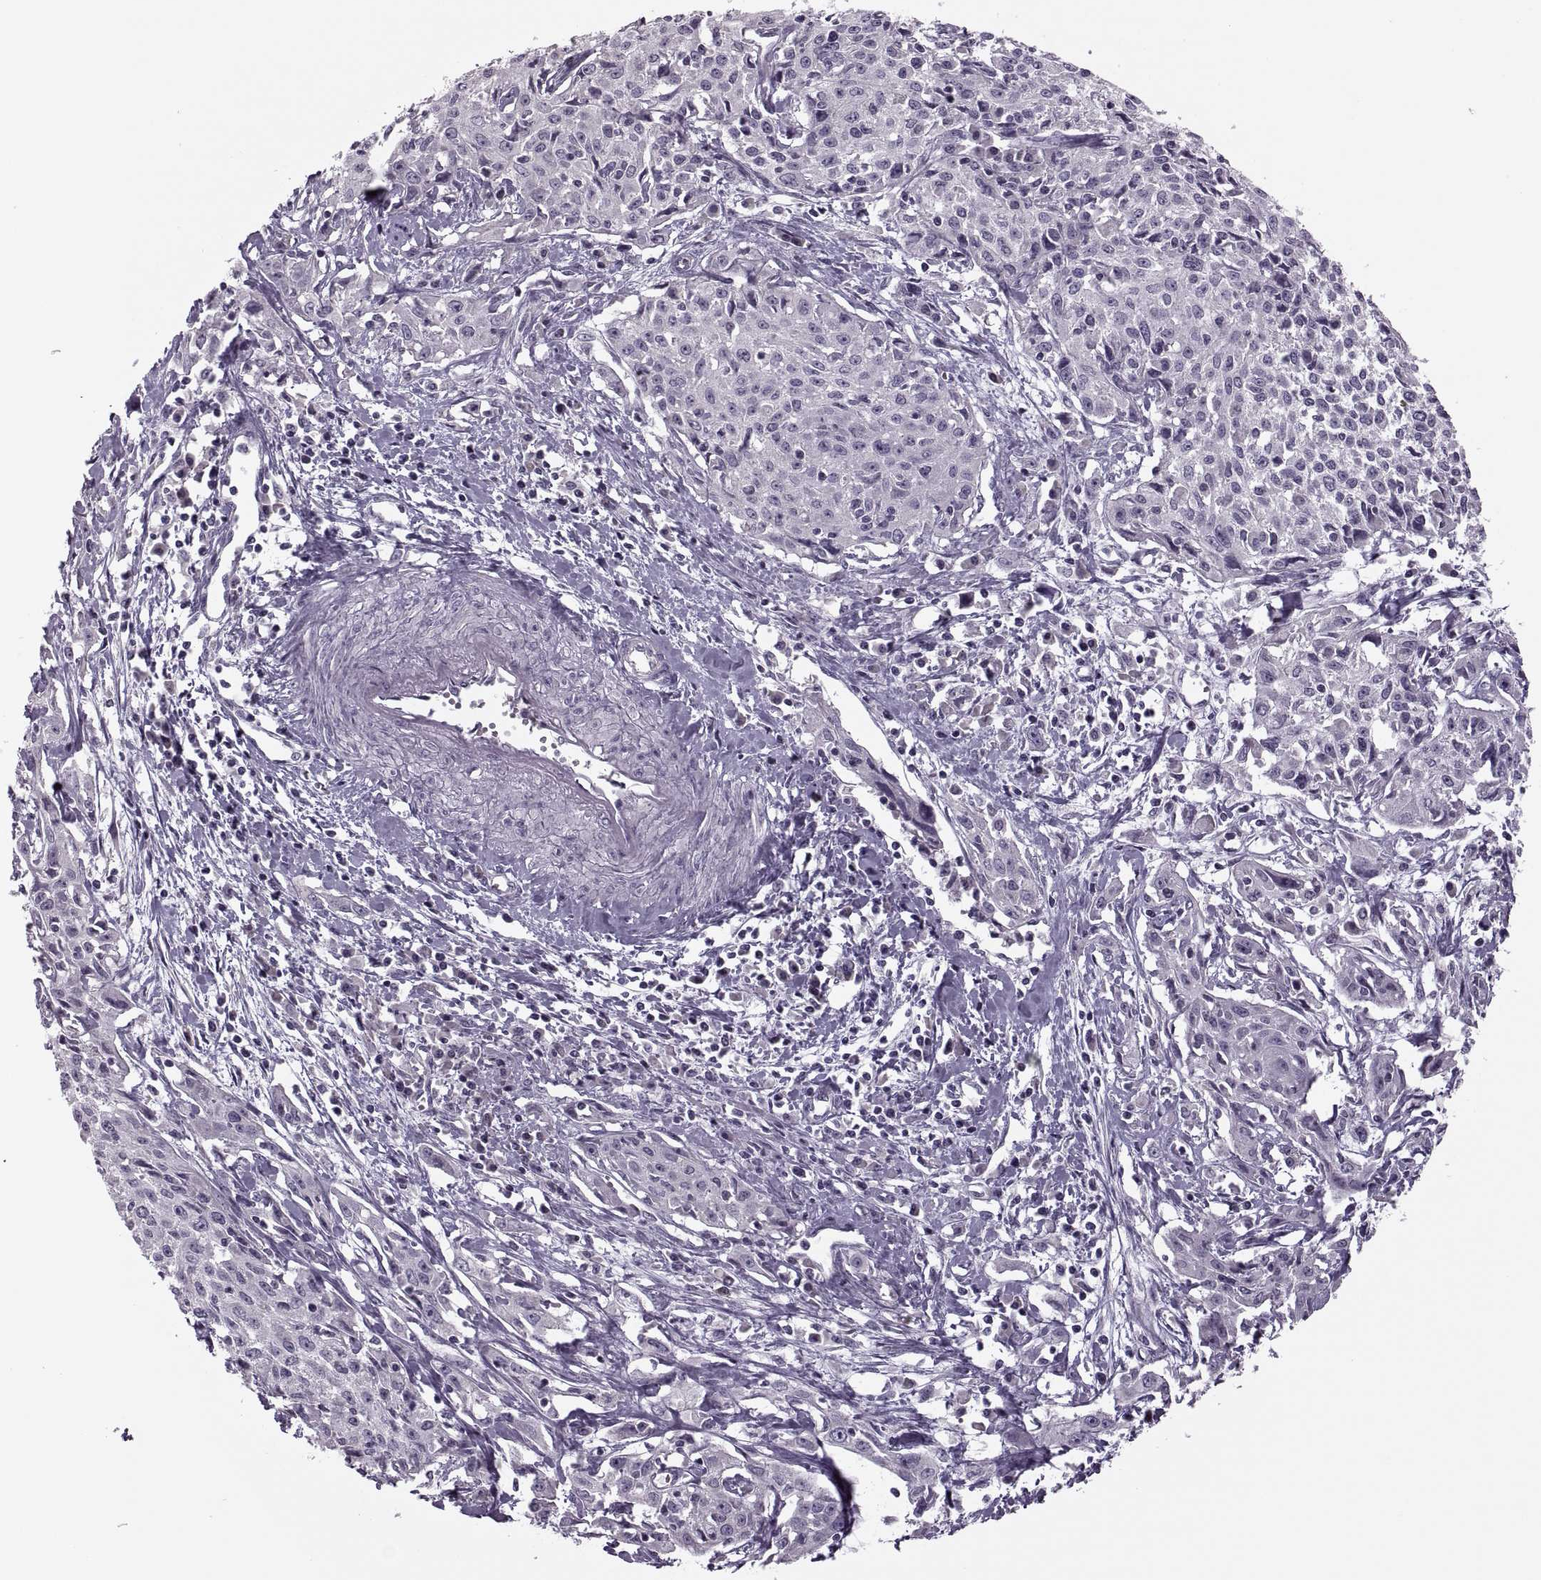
{"staining": {"intensity": "negative", "quantity": "none", "location": "none"}, "tissue": "cervical cancer", "cell_type": "Tumor cells", "image_type": "cancer", "snomed": [{"axis": "morphology", "description": "Squamous cell carcinoma, NOS"}, {"axis": "topography", "description": "Cervix"}], "caption": "The photomicrograph exhibits no significant staining in tumor cells of cervical cancer.", "gene": "PRSS54", "patient": {"sex": "female", "age": 38}}